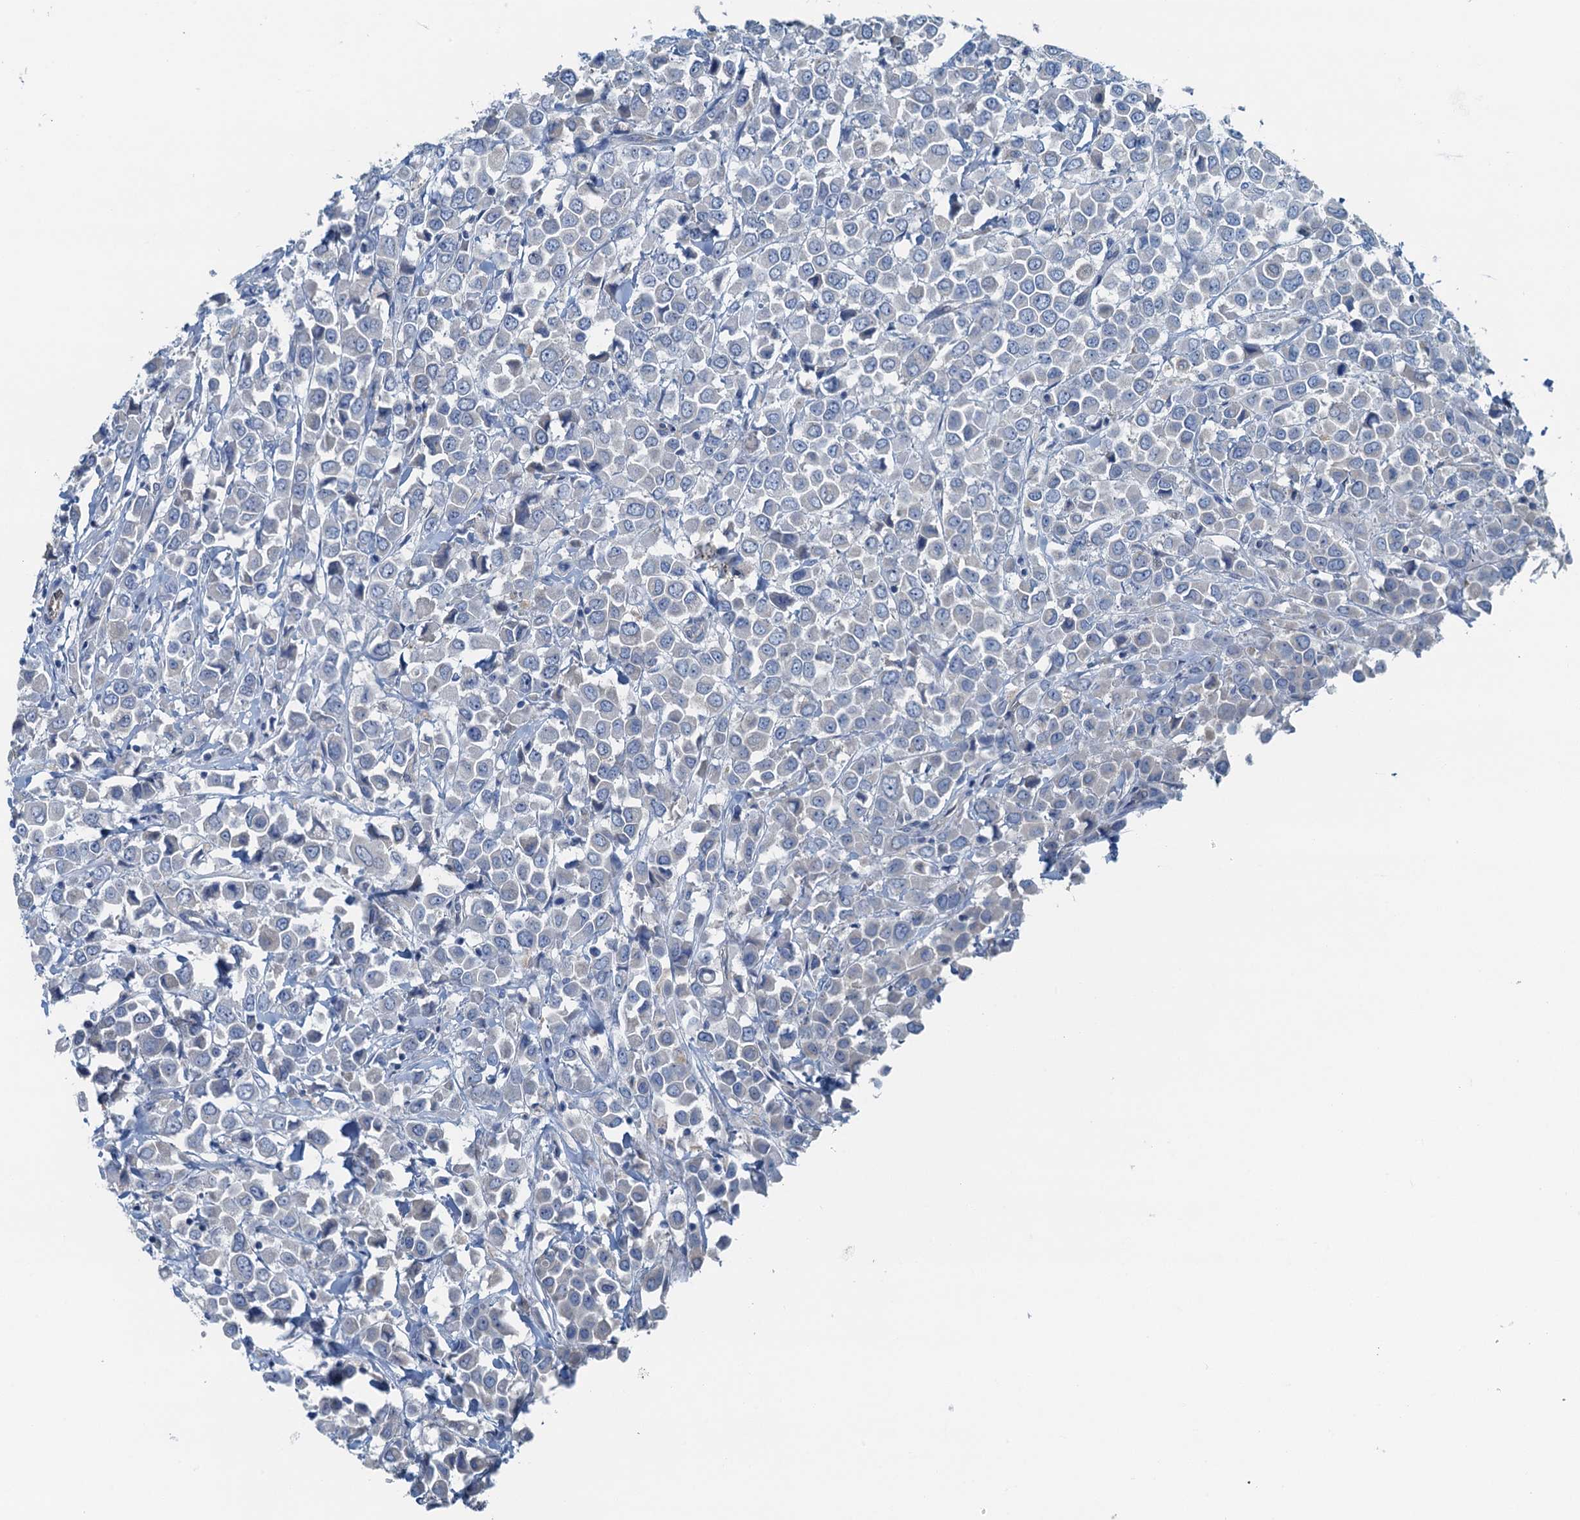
{"staining": {"intensity": "negative", "quantity": "none", "location": "none"}, "tissue": "breast cancer", "cell_type": "Tumor cells", "image_type": "cancer", "snomed": [{"axis": "morphology", "description": "Duct carcinoma"}, {"axis": "topography", "description": "Breast"}], "caption": "This is a photomicrograph of IHC staining of intraductal carcinoma (breast), which shows no expression in tumor cells.", "gene": "GFOD2", "patient": {"sex": "female", "age": 61}}